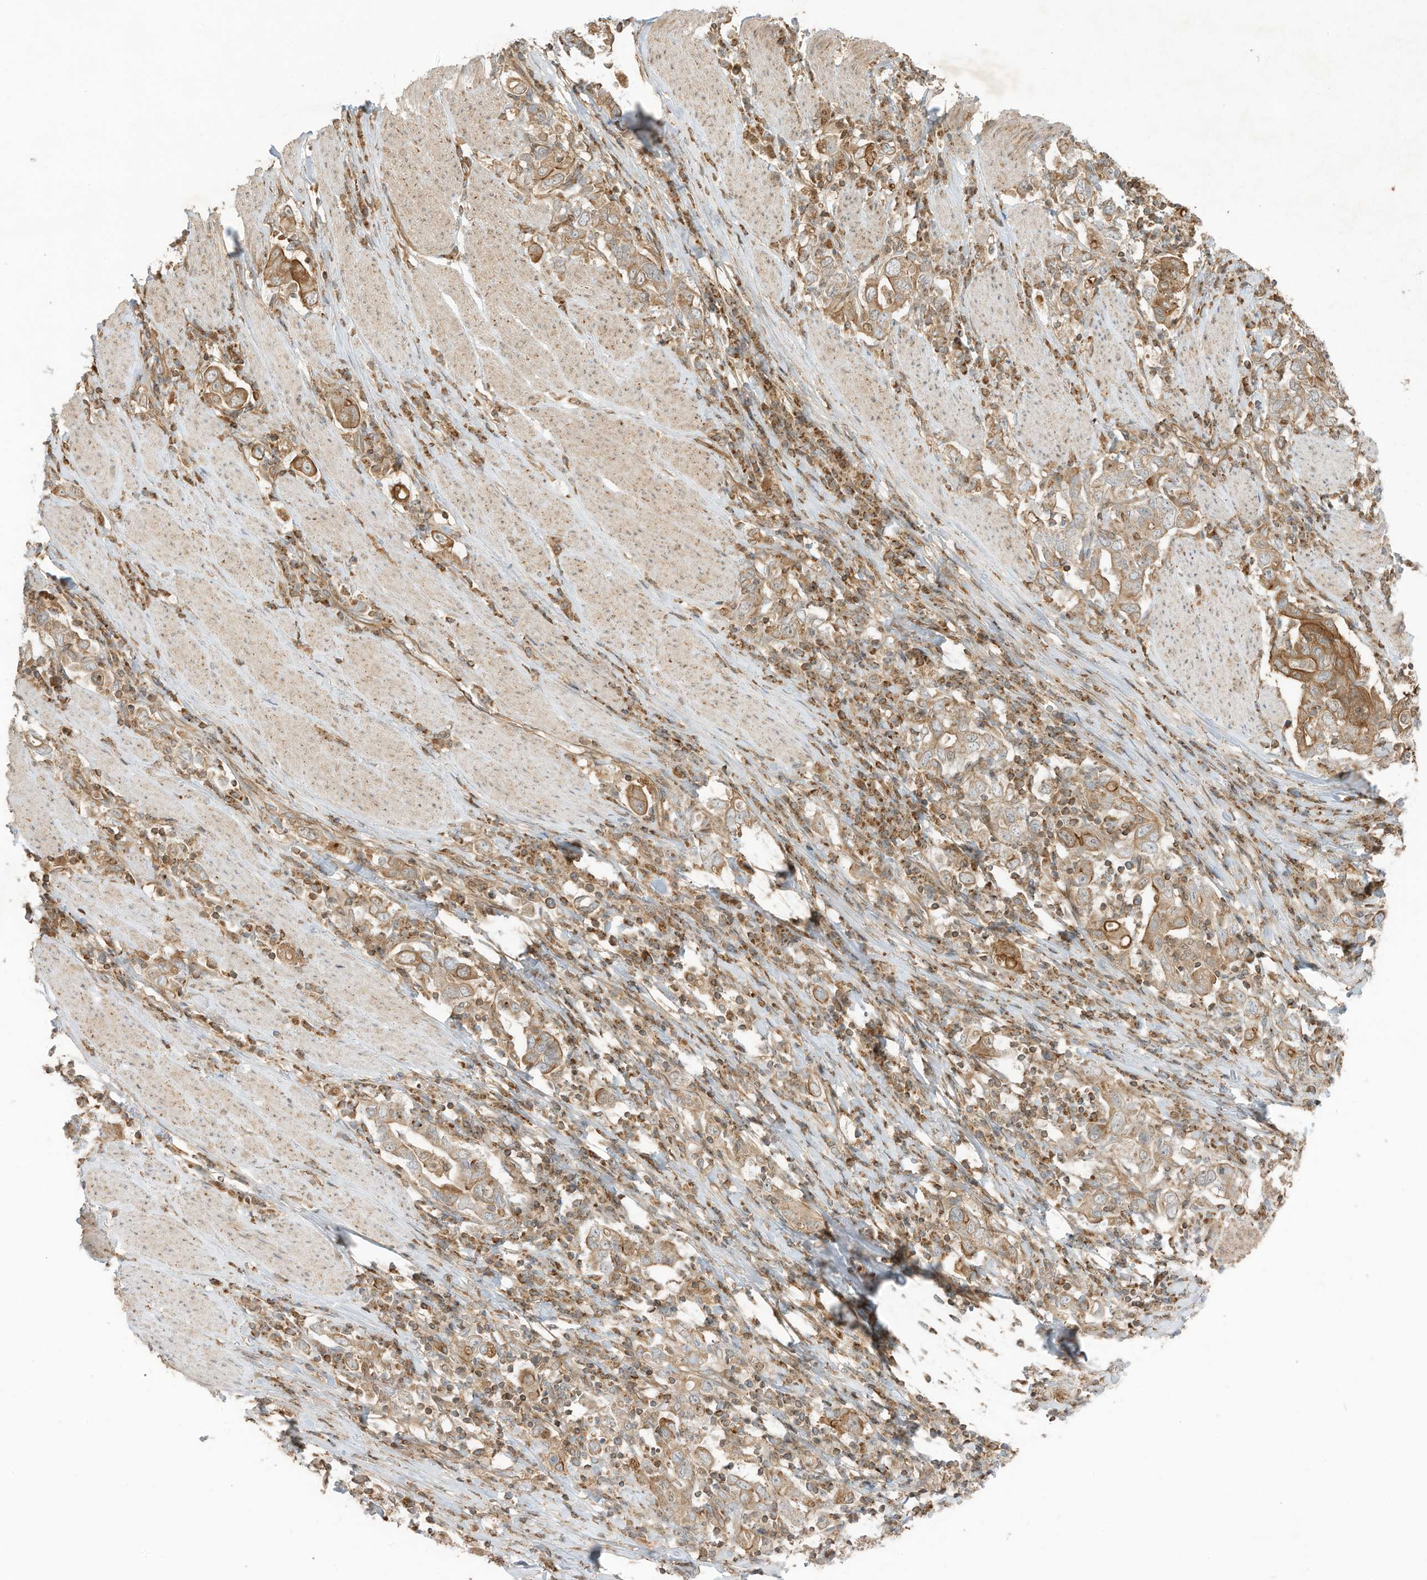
{"staining": {"intensity": "moderate", "quantity": ">75%", "location": "cytoplasmic/membranous"}, "tissue": "stomach cancer", "cell_type": "Tumor cells", "image_type": "cancer", "snomed": [{"axis": "morphology", "description": "Adenocarcinoma, NOS"}, {"axis": "topography", "description": "Stomach, upper"}], "caption": "Immunohistochemistry (IHC) photomicrograph of neoplastic tissue: human stomach cancer stained using immunohistochemistry (IHC) exhibits medium levels of moderate protein expression localized specifically in the cytoplasmic/membranous of tumor cells, appearing as a cytoplasmic/membranous brown color.", "gene": "SLC25A12", "patient": {"sex": "male", "age": 62}}